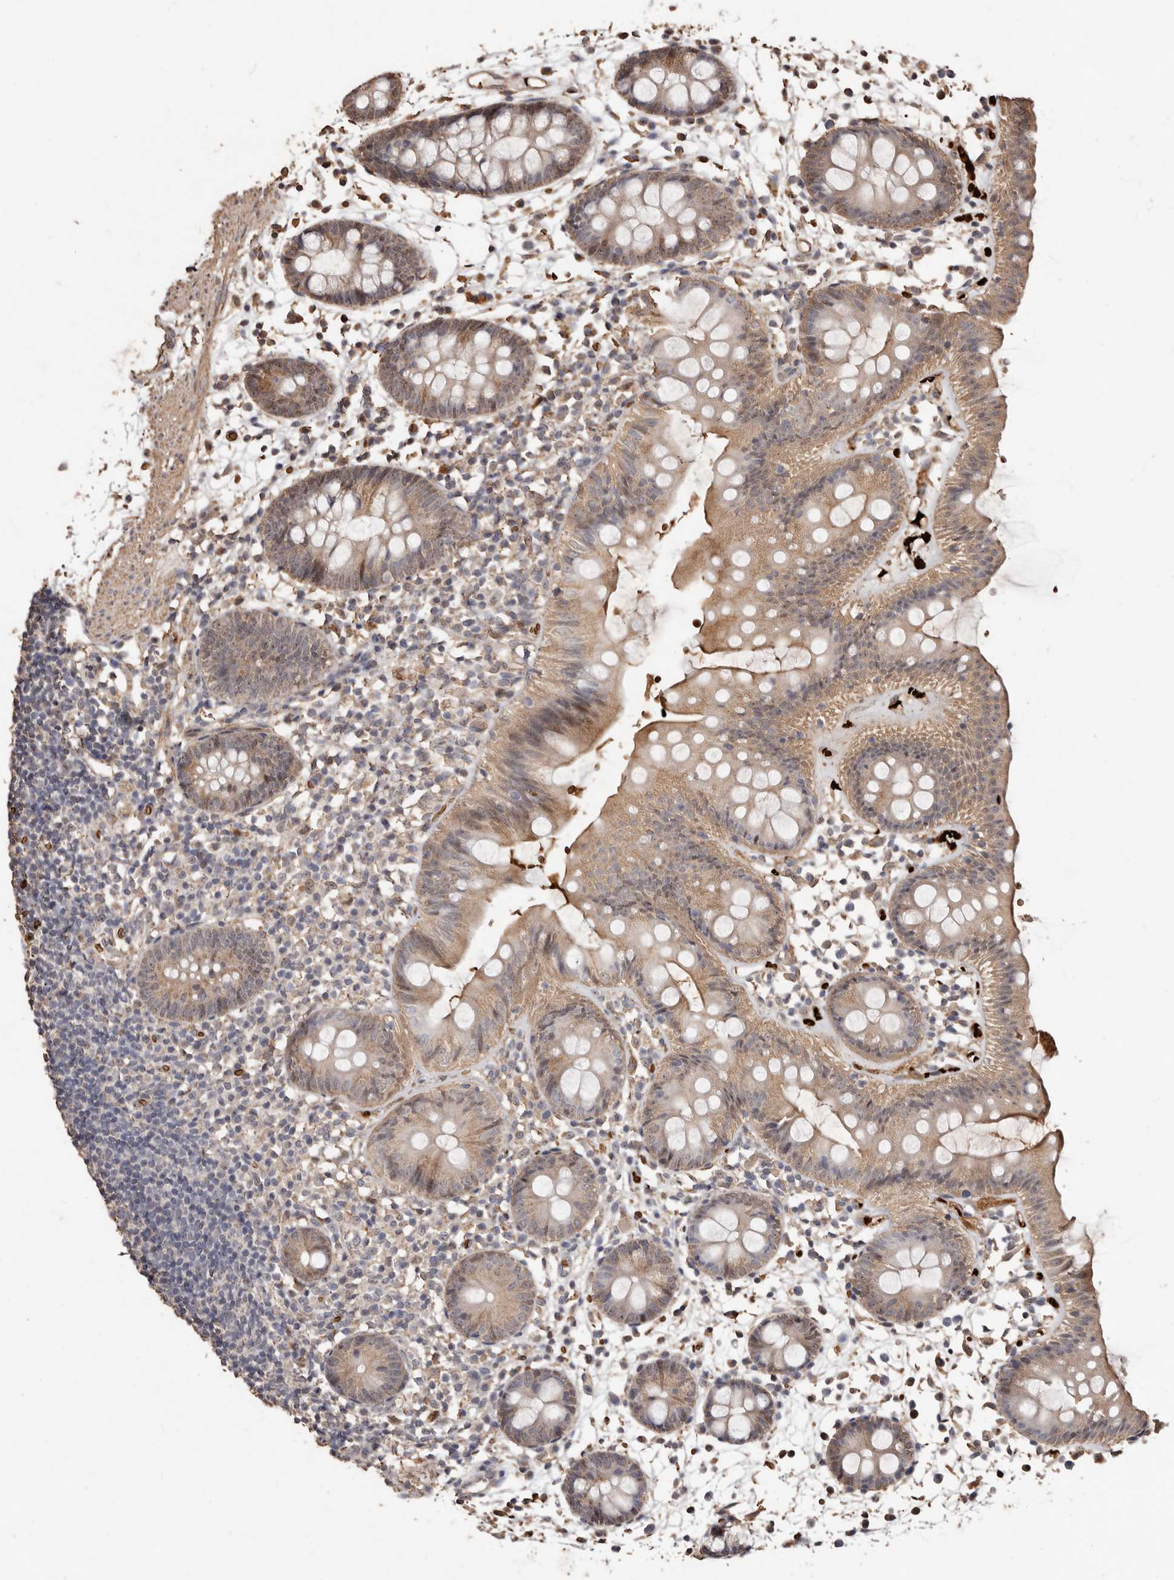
{"staining": {"intensity": "weak", "quantity": ">75%", "location": "cytoplasmic/membranous"}, "tissue": "colon", "cell_type": "Endothelial cells", "image_type": "normal", "snomed": [{"axis": "morphology", "description": "Normal tissue, NOS"}, {"axis": "topography", "description": "Colon"}], "caption": "Immunohistochemical staining of unremarkable human colon demonstrates >75% levels of weak cytoplasmic/membranous protein expression in about >75% of endothelial cells. The staining was performed using DAB to visualize the protein expression in brown, while the nuclei were stained in blue with hematoxylin (Magnification: 20x).", "gene": "GRAMD2A", "patient": {"sex": "male", "age": 56}}